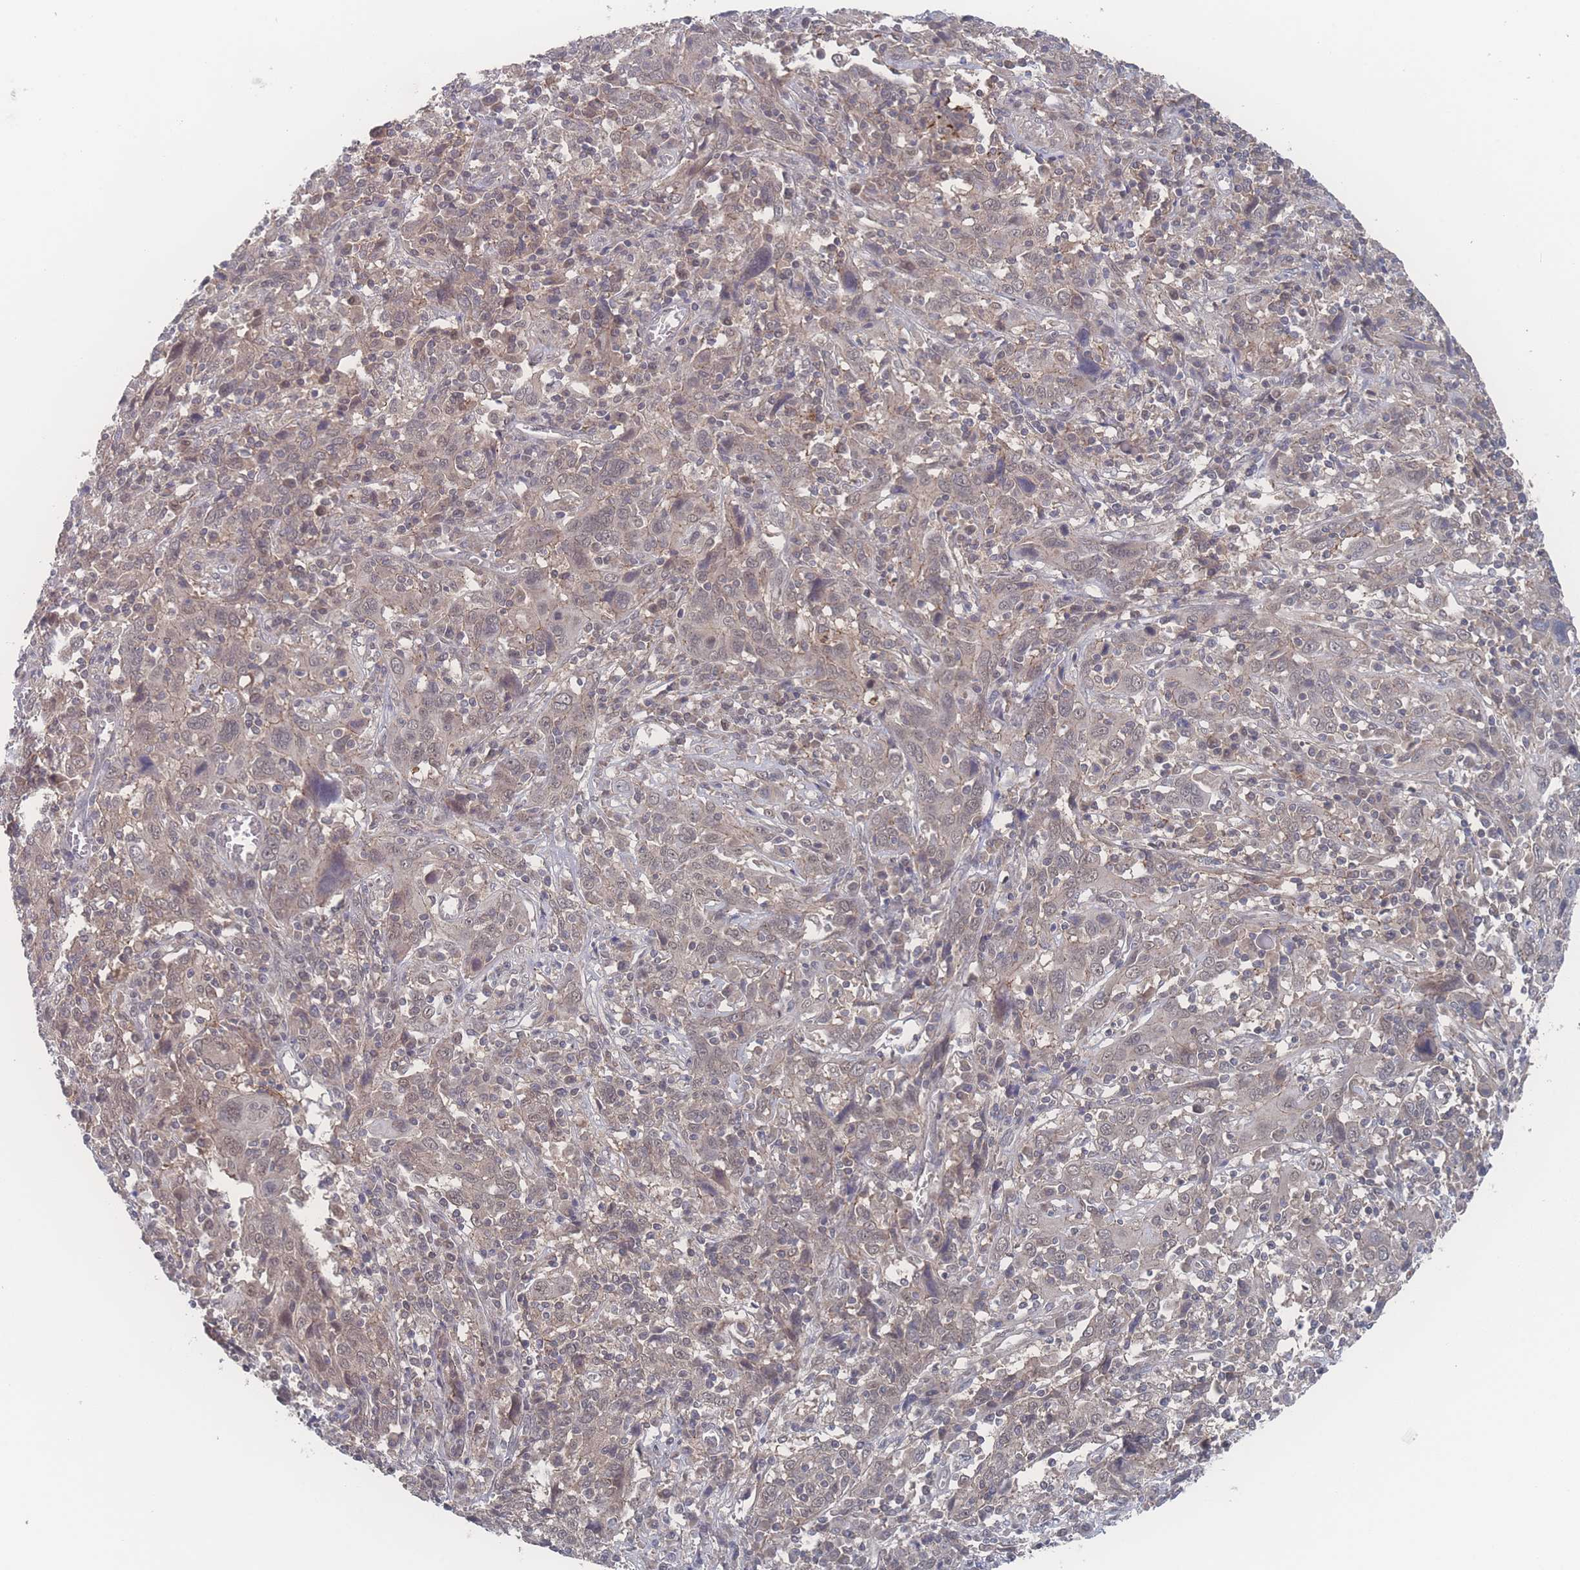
{"staining": {"intensity": "weak", "quantity": "25%-75%", "location": "cytoplasmic/membranous,nuclear"}, "tissue": "cervical cancer", "cell_type": "Tumor cells", "image_type": "cancer", "snomed": [{"axis": "morphology", "description": "Squamous cell carcinoma, NOS"}, {"axis": "topography", "description": "Cervix"}], "caption": "Cervical squamous cell carcinoma stained for a protein (brown) displays weak cytoplasmic/membranous and nuclear positive expression in approximately 25%-75% of tumor cells.", "gene": "NBEAL1", "patient": {"sex": "female", "age": 46}}